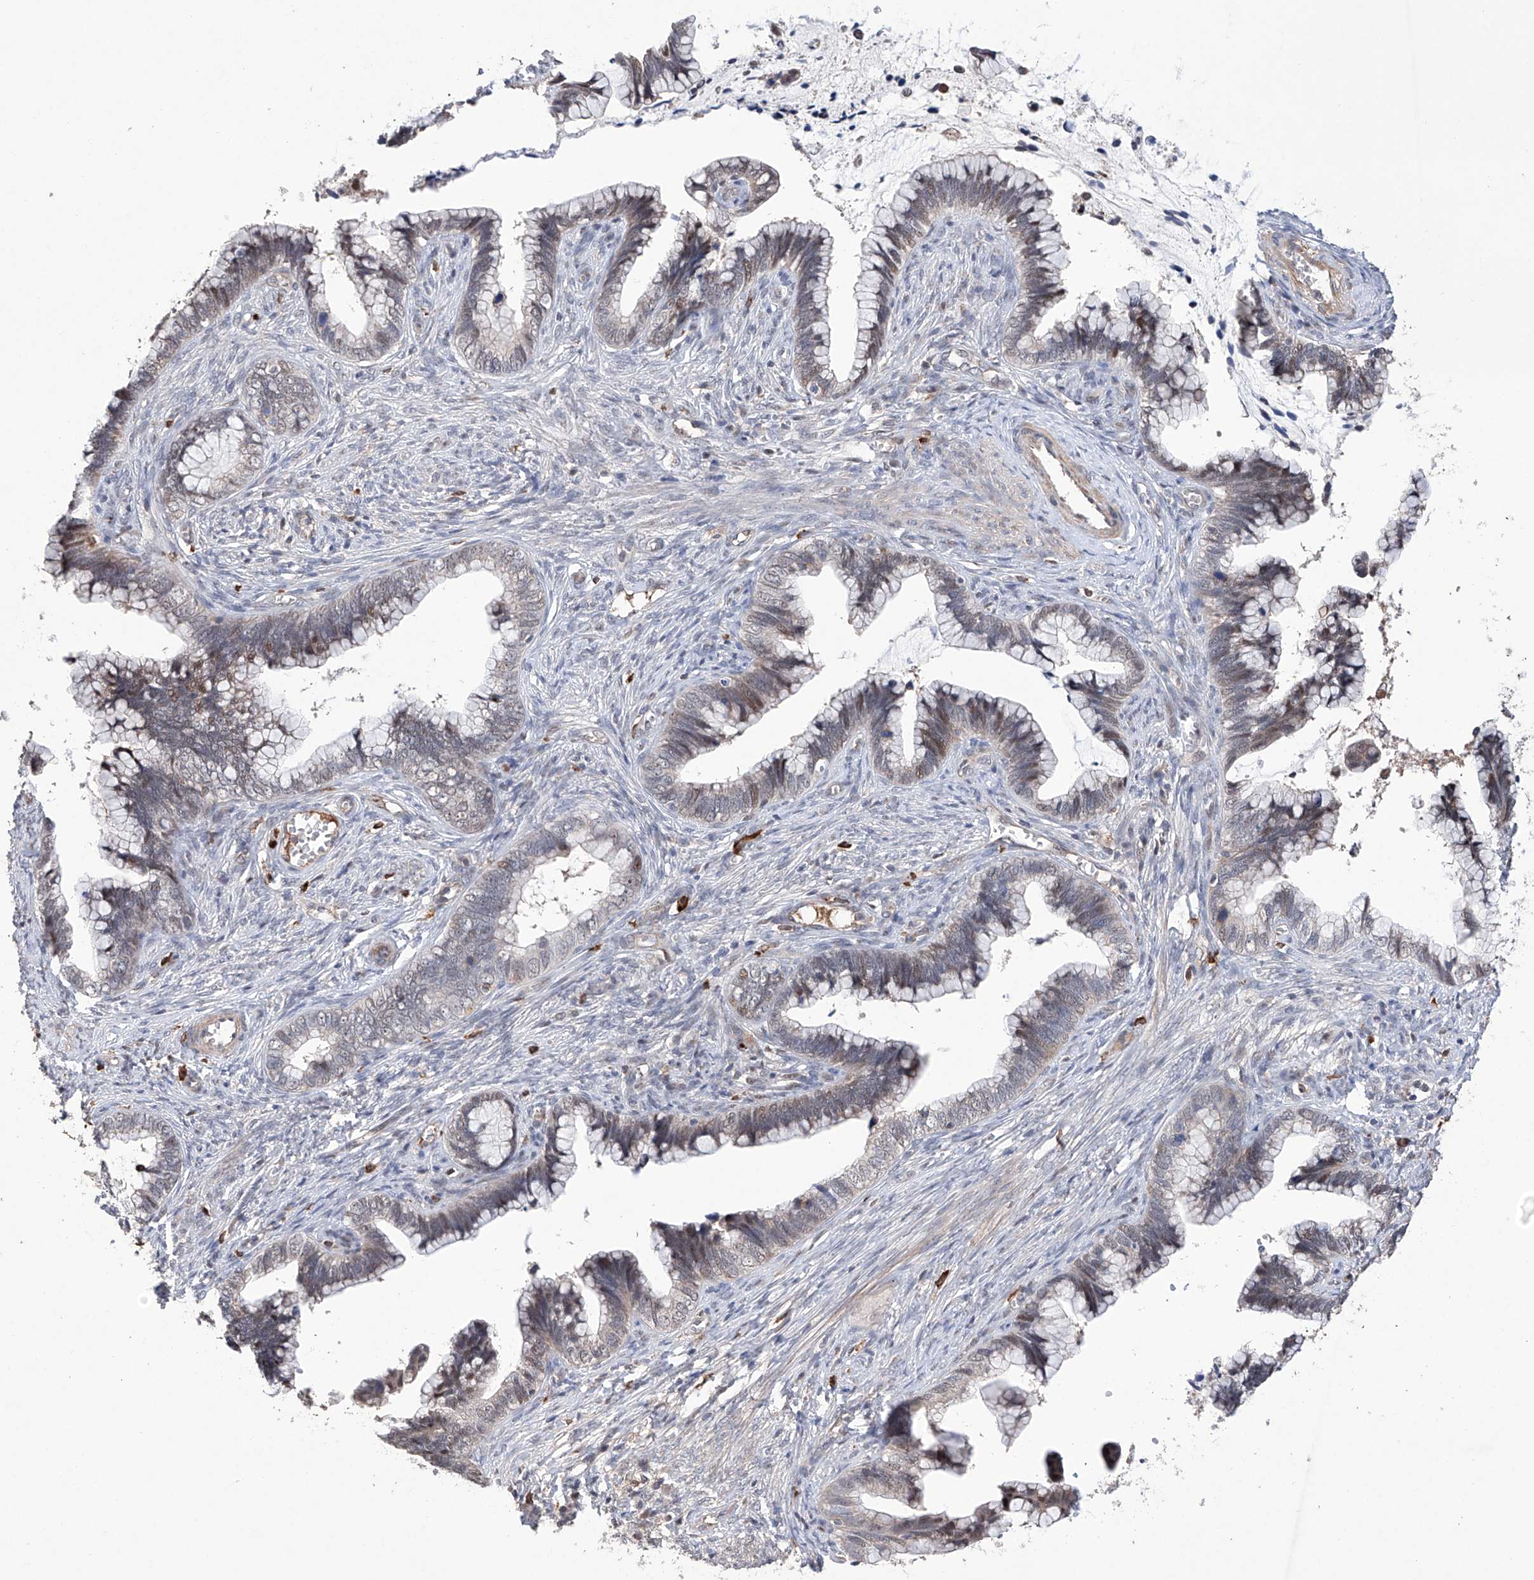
{"staining": {"intensity": "moderate", "quantity": "<25%", "location": "nuclear"}, "tissue": "cervical cancer", "cell_type": "Tumor cells", "image_type": "cancer", "snomed": [{"axis": "morphology", "description": "Adenocarcinoma, NOS"}, {"axis": "topography", "description": "Cervix"}], "caption": "DAB immunohistochemical staining of cervical adenocarcinoma reveals moderate nuclear protein expression in about <25% of tumor cells. The protein of interest is shown in brown color, while the nuclei are stained blue.", "gene": "AFG1L", "patient": {"sex": "female", "age": 44}}